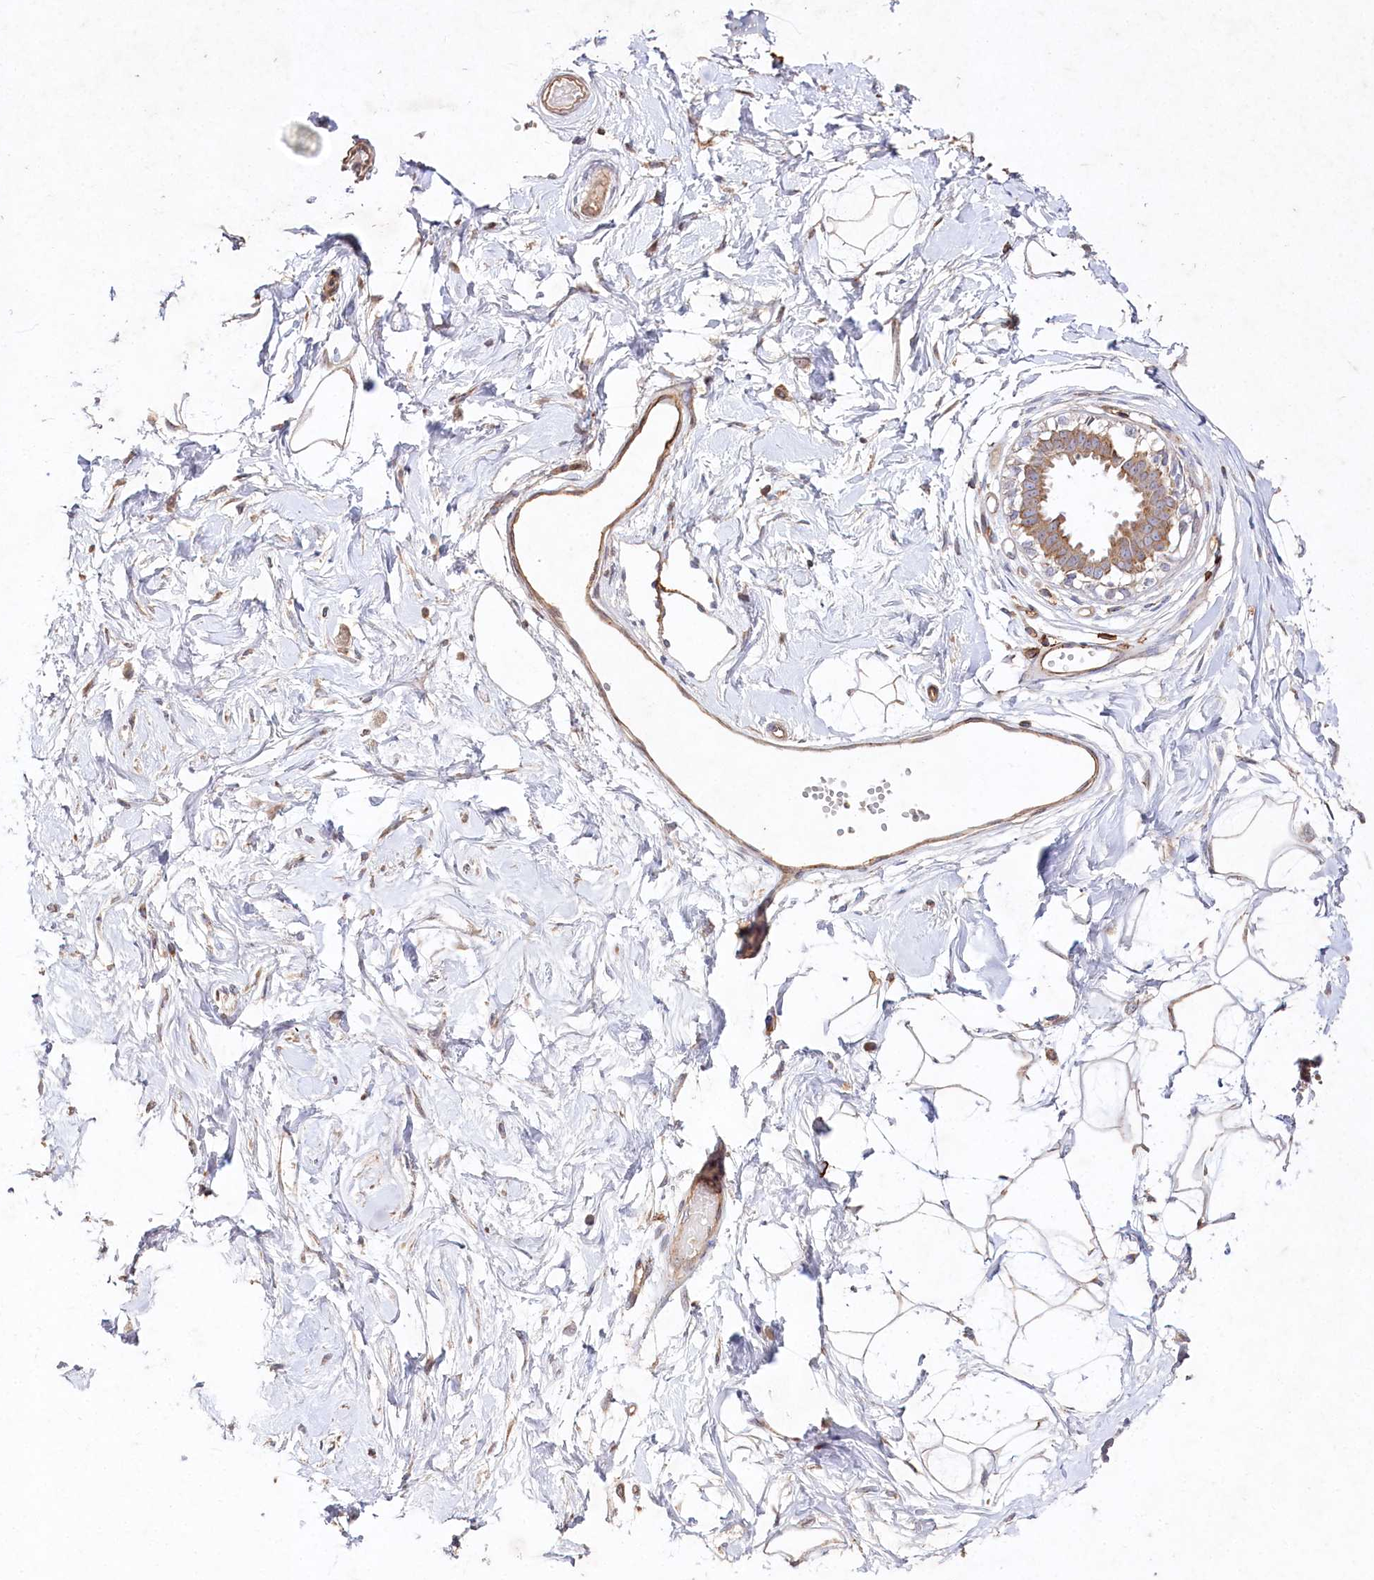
{"staining": {"intensity": "negative", "quantity": "none", "location": "none"}, "tissue": "breast", "cell_type": "Adipocytes", "image_type": "normal", "snomed": [{"axis": "morphology", "description": "Normal tissue, NOS"}, {"axis": "topography", "description": "Breast"}], "caption": "Adipocytes are negative for protein expression in benign human breast. (DAB immunohistochemistry (IHC) visualized using brightfield microscopy, high magnification).", "gene": "RBP5", "patient": {"sex": "female", "age": 45}}